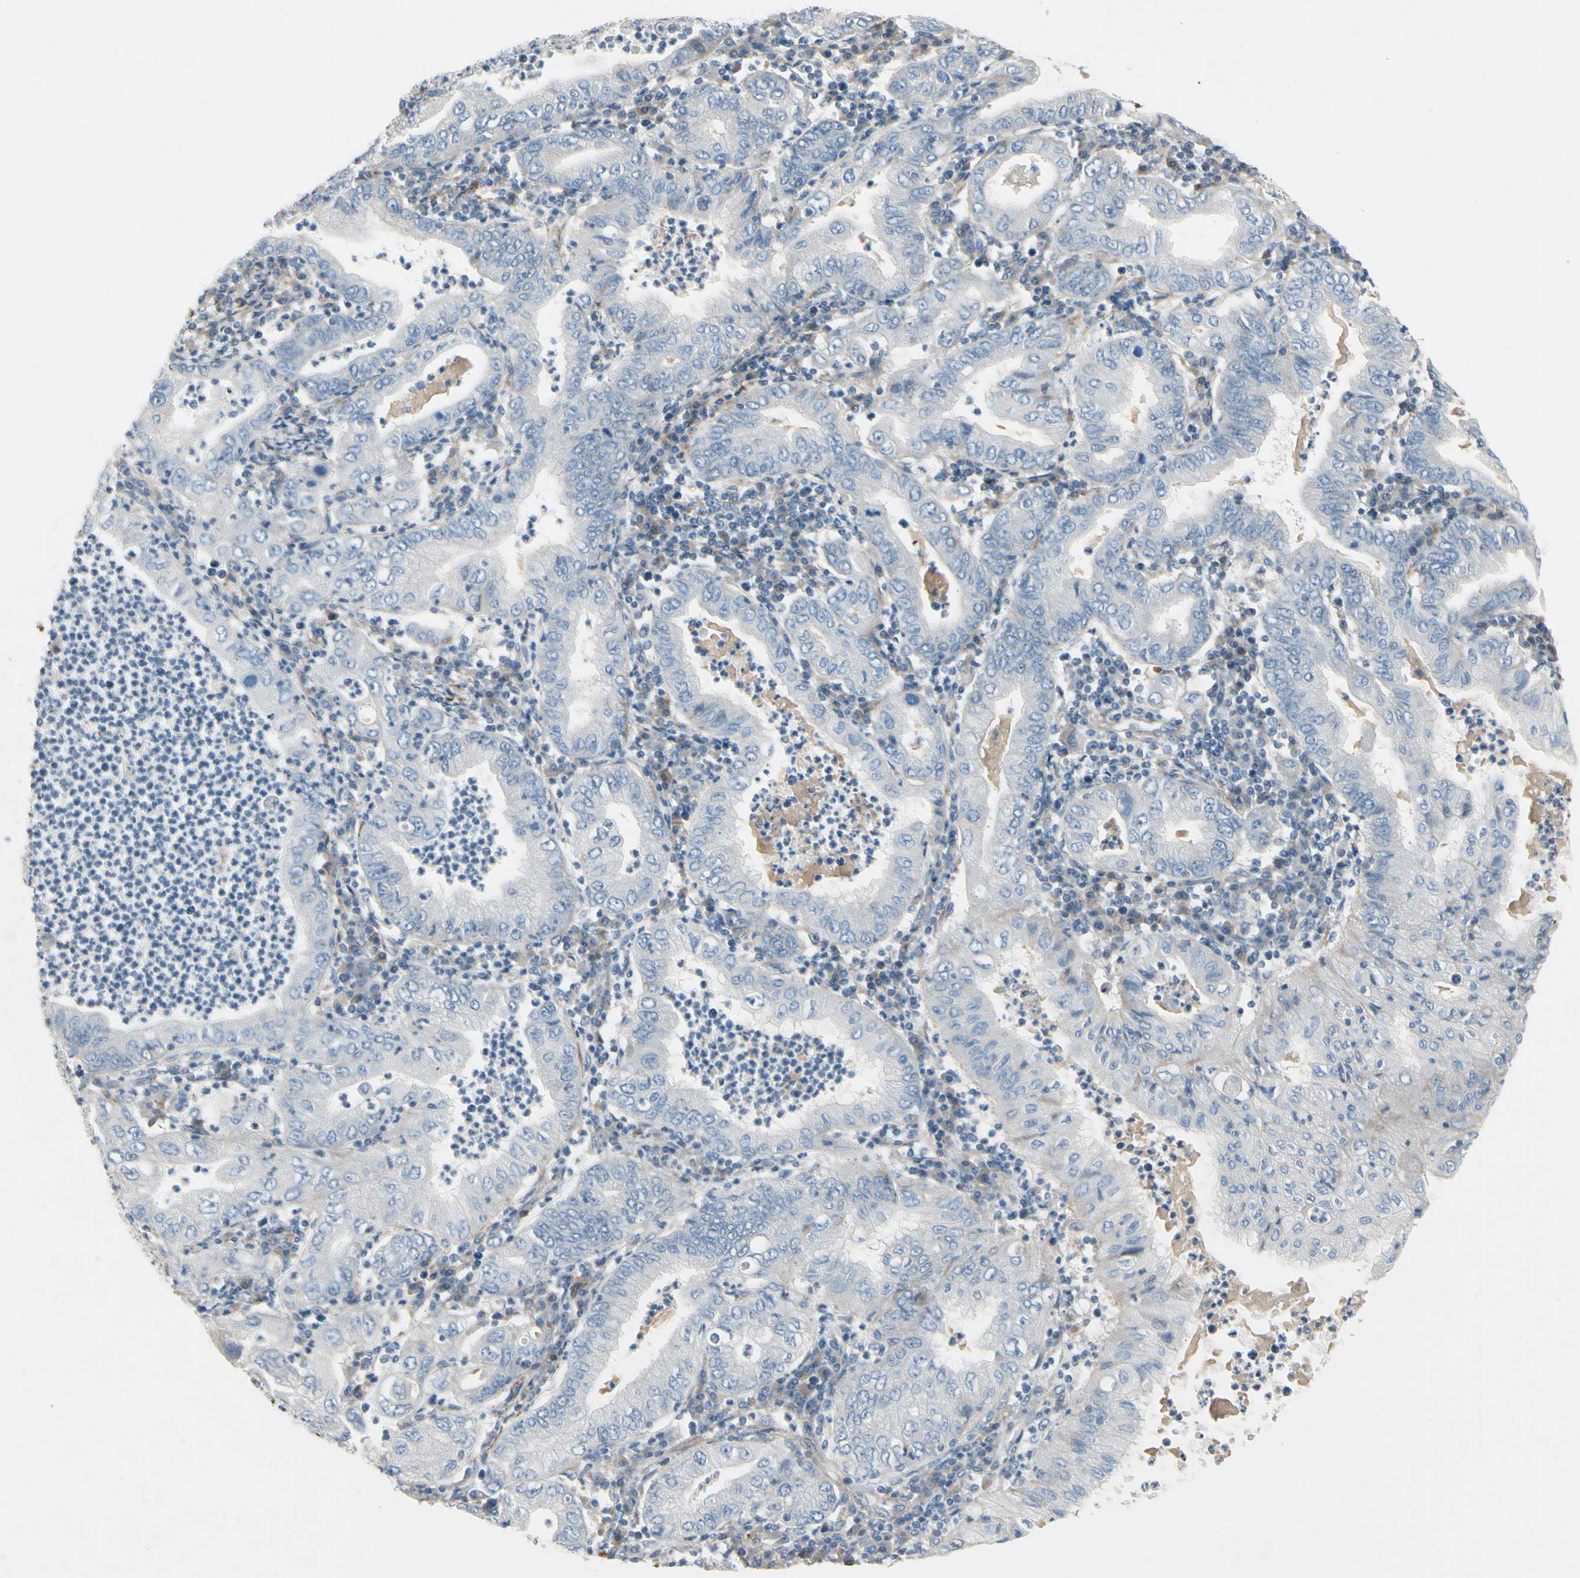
{"staining": {"intensity": "negative", "quantity": "none", "location": "none"}, "tissue": "stomach cancer", "cell_type": "Tumor cells", "image_type": "cancer", "snomed": [{"axis": "morphology", "description": "Normal tissue, NOS"}, {"axis": "morphology", "description": "Adenocarcinoma, NOS"}, {"axis": "topography", "description": "Esophagus"}, {"axis": "topography", "description": "Stomach, upper"}, {"axis": "topography", "description": "Peripheral nerve tissue"}], "caption": "The image displays no significant staining in tumor cells of stomach adenocarcinoma. The staining was performed using DAB (3,3'-diaminobenzidine) to visualize the protein expression in brown, while the nuclei were stained in blue with hematoxylin (Magnification: 20x).", "gene": "TPM1", "patient": {"sex": "male", "age": 62}}